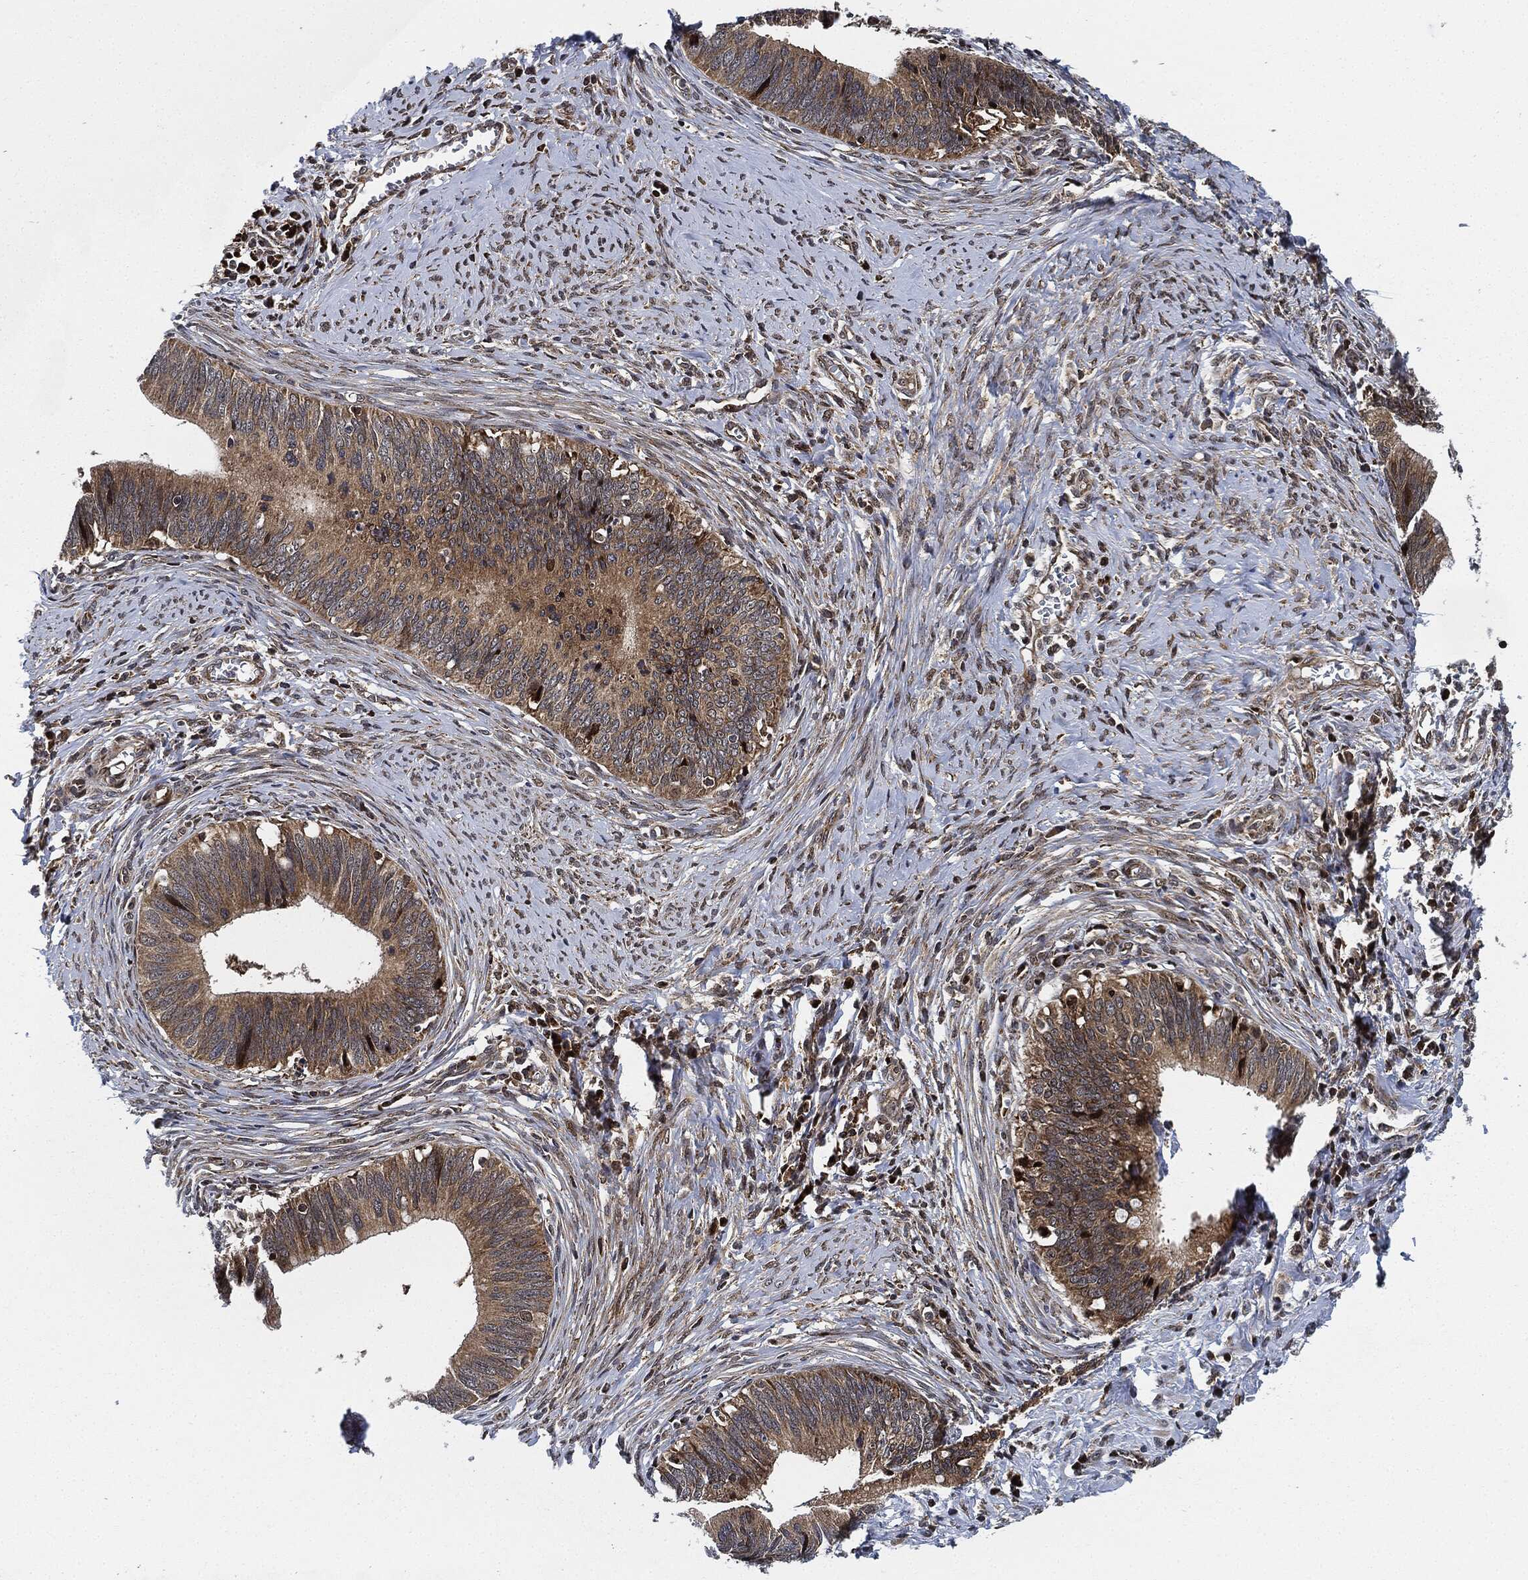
{"staining": {"intensity": "weak", "quantity": "25%-75%", "location": "cytoplasmic/membranous"}, "tissue": "cervical cancer", "cell_type": "Tumor cells", "image_type": "cancer", "snomed": [{"axis": "morphology", "description": "Adenocarcinoma, NOS"}, {"axis": "topography", "description": "Cervix"}], "caption": "Immunohistochemical staining of human adenocarcinoma (cervical) displays low levels of weak cytoplasmic/membranous protein positivity in approximately 25%-75% of tumor cells.", "gene": "RNASEL", "patient": {"sex": "female", "age": 42}}